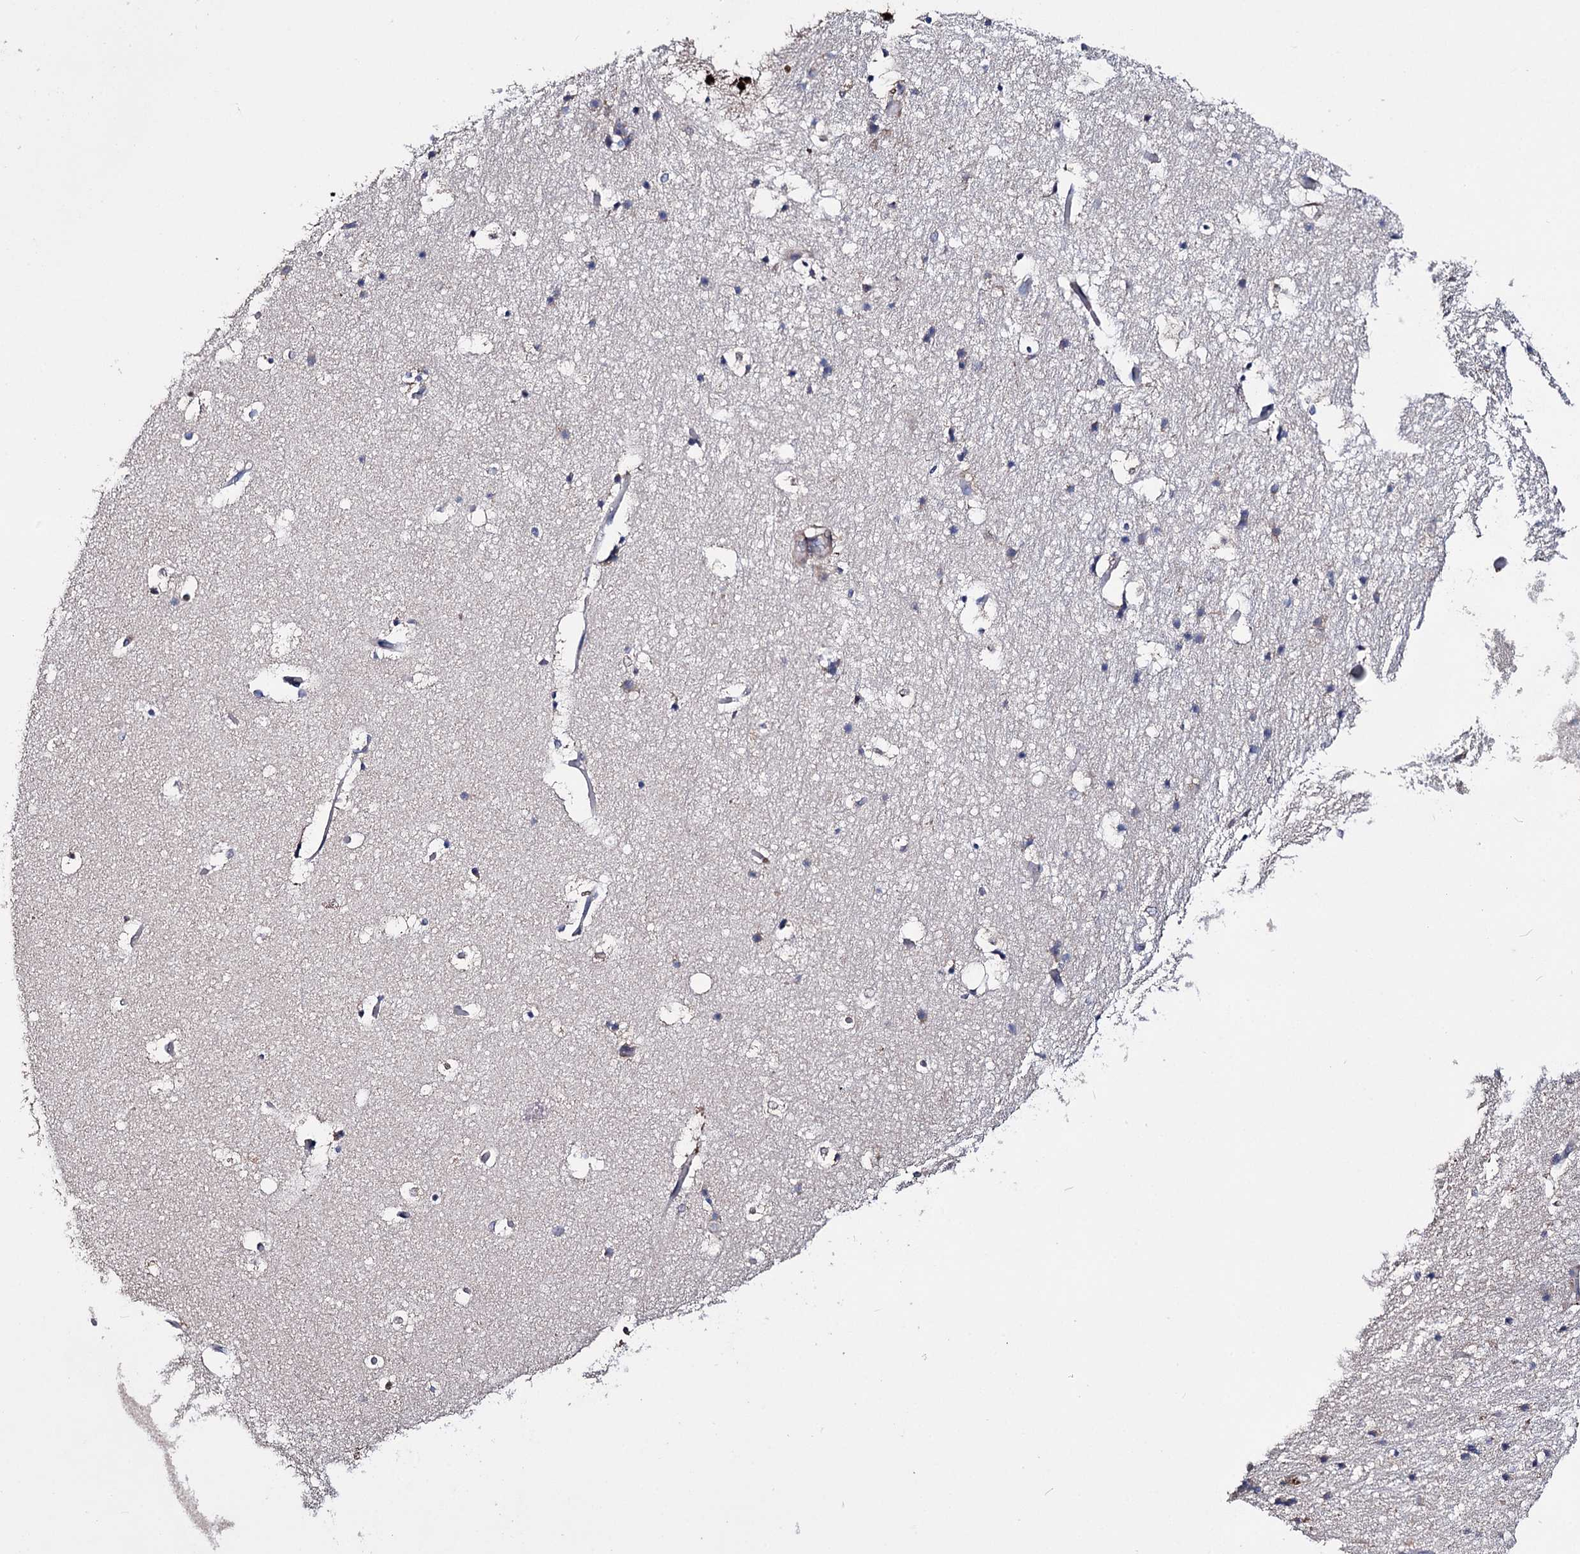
{"staining": {"intensity": "moderate", "quantity": "<25%", "location": "cytoplasmic/membranous"}, "tissue": "hippocampus", "cell_type": "Glial cells", "image_type": "normal", "snomed": [{"axis": "morphology", "description": "Normal tissue, NOS"}, {"axis": "topography", "description": "Hippocampus"}], "caption": "The immunohistochemical stain highlights moderate cytoplasmic/membranous positivity in glial cells of benign hippocampus. (DAB (3,3'-diaminobenzidine) IHC with brightfield microscopy, high magnification).", "gene": "CLPB", "patient": {"sex": "female", "age": 52}}